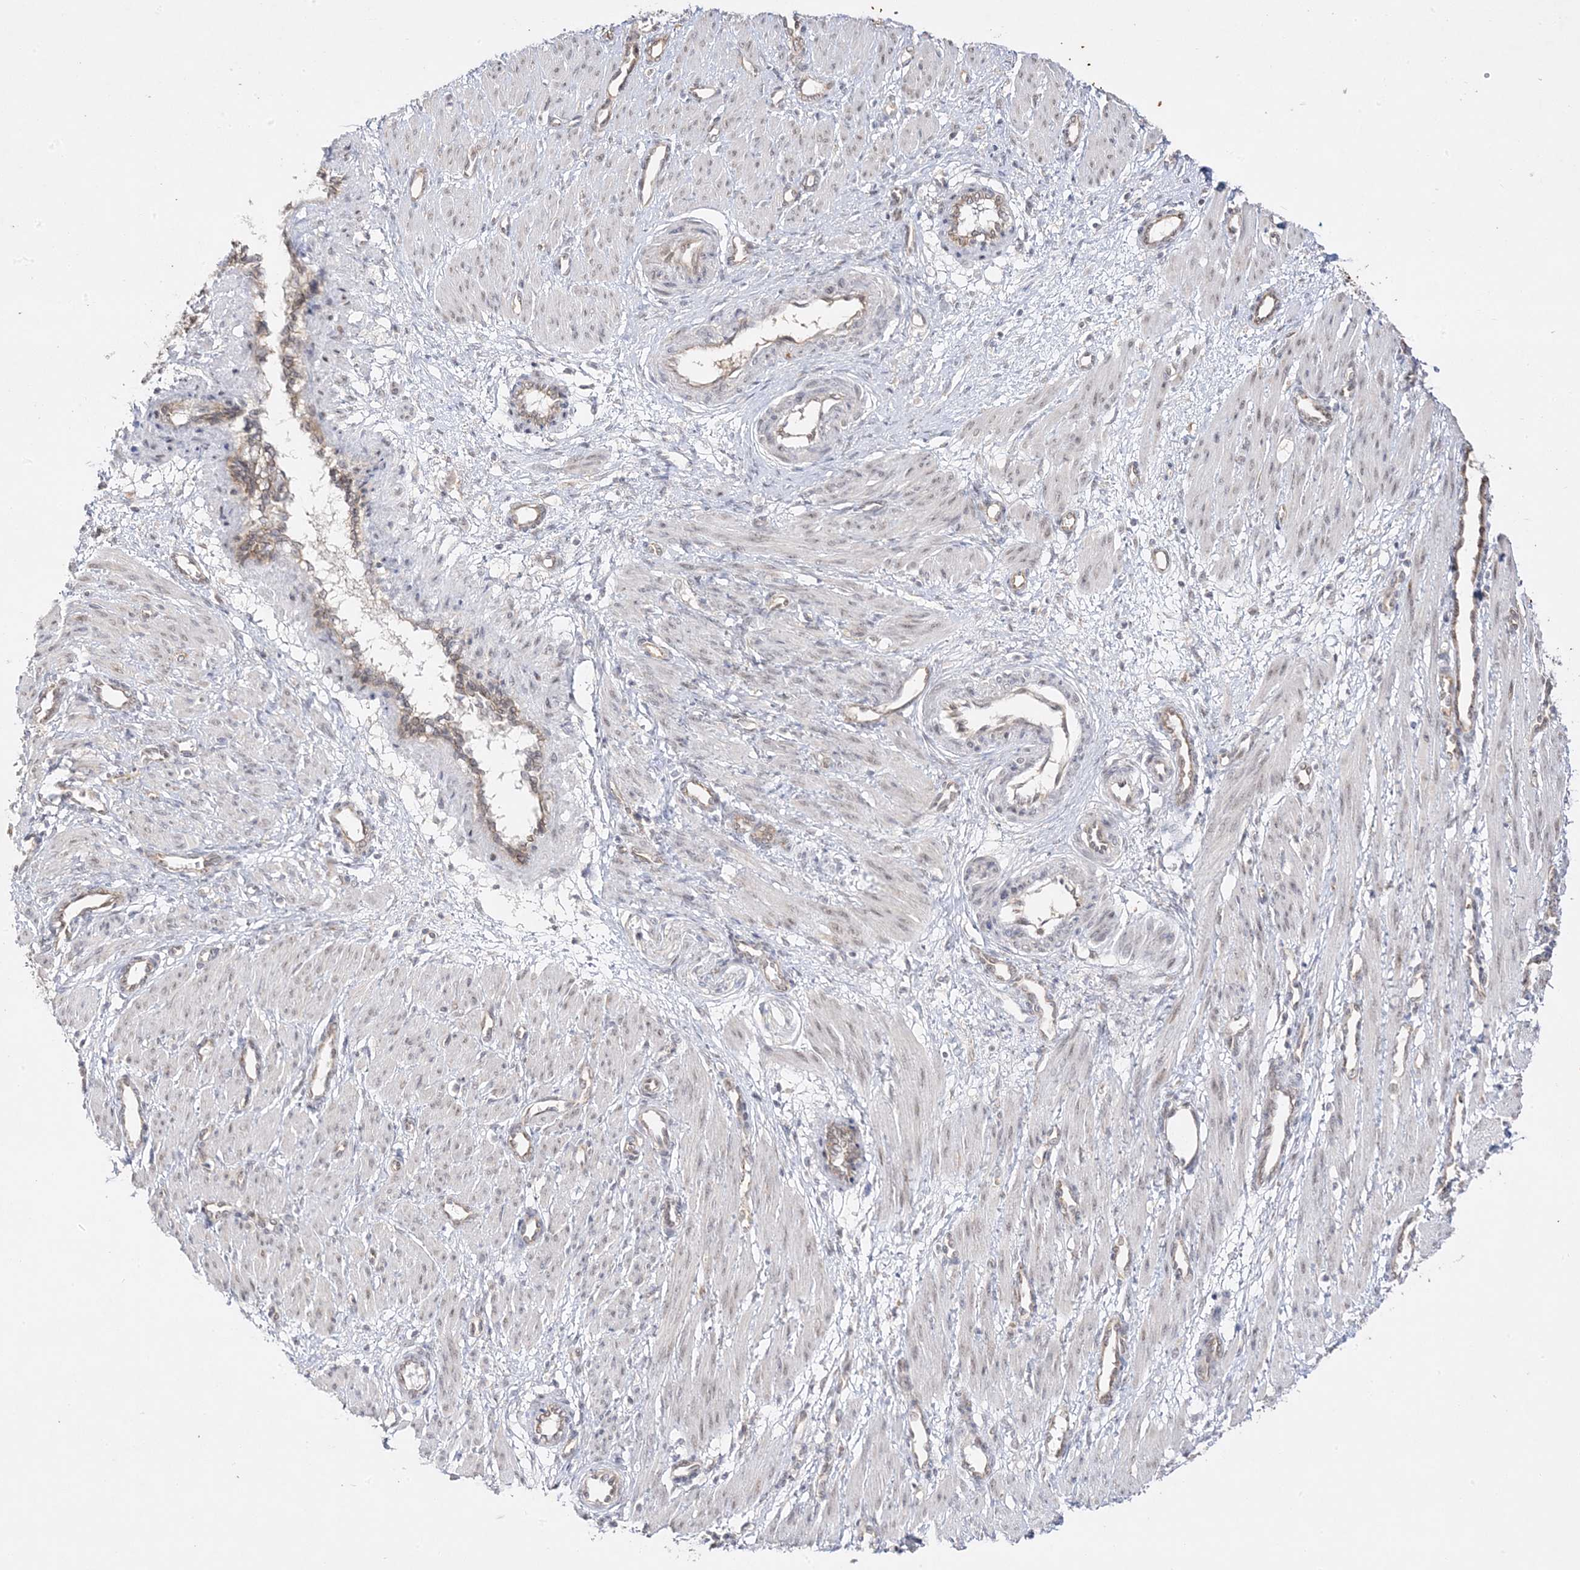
{"staining": {"intensity": "weak", "quantity": "<25%", "location": "nuclear"}, "tissue": "smooth muscle", "cell_type": "Smooth muscle cells", "image_type": "normal", "snomed": [{"axis": "morphology", "description": "Normal tissue, NOS"}, {"axis": "topography", "description": "Endometrium"}], "caption": "High magnification brightfield microscopy of normal smooth muscle stained with DAB (brown) and counterstained with hematoxylin (blue): smooth muscle cells show no significant staining.", "gene": "C2CD2", "patient": {"sex": "female", "age": 33}}